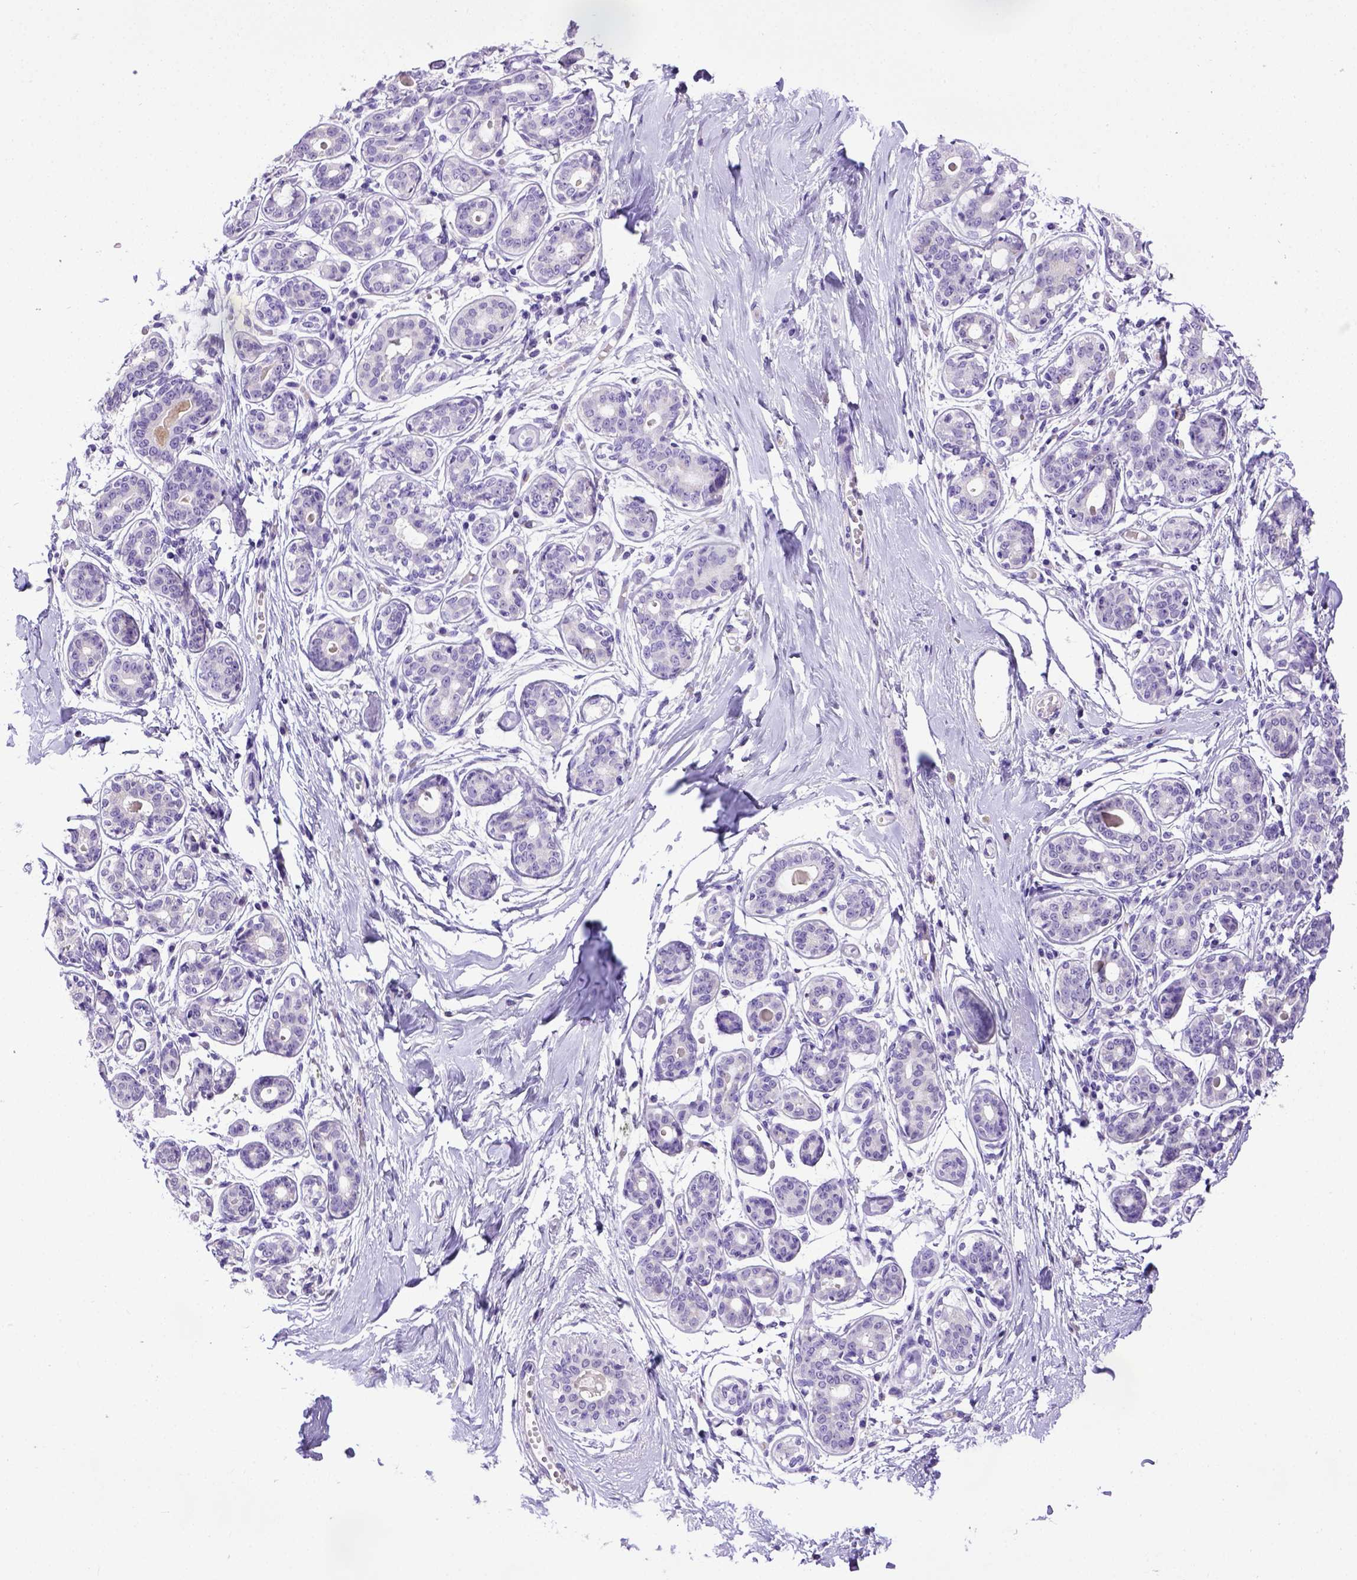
{"staining": {"intensity": "negative", "quantity": "none", "location": "none"}, "tissue": "breast", "cell_type": "Adipocytes", "image_type": "normal", "snomed": [{"axis": "morphology", "description": "Normal tissue, NOS"}, {"axis": "topography", "description": "Skin"}, {"axis": "topography", "description": "Breast"}], "caption": "Breast was stained to show a protein in brown. There is no significant staining in adipocytes. Brightfield microscopy of IHC stained with DAB (brown) and hematoxylin (blue), captured at high magnification.", "gene": "SPEF1", "patient": {"sex": "female", "age": 43}}